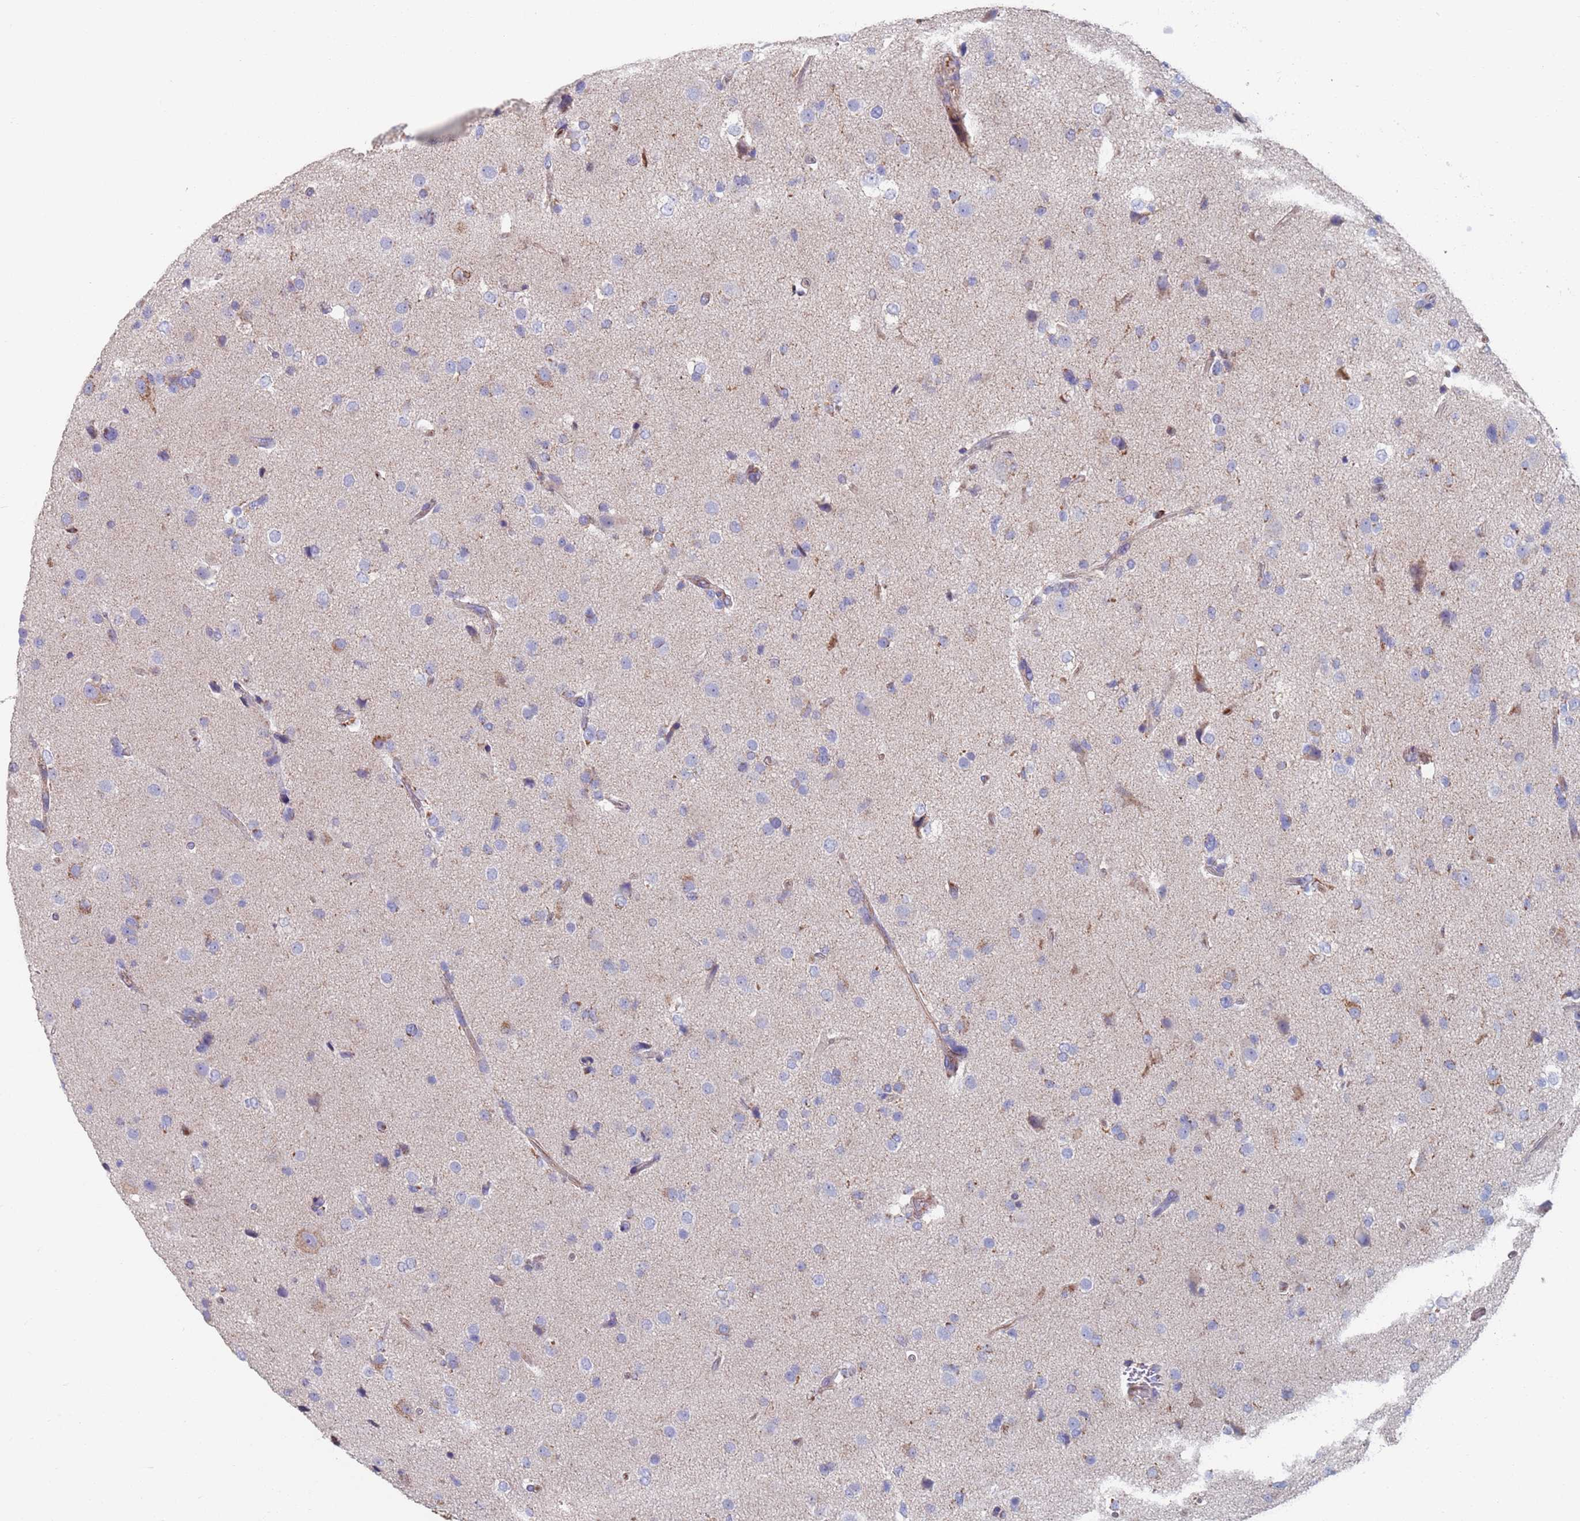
{"staining": {"intensity": "negative", "quantity": "none", "location": "none"}, "tissue": "glioma", "cell_type": "Tumor cells", "image_type": "cancer", "snomed": [{"axis": "morphology", "description": "Glioma, malignant, High grade"}, {"axis": "topography", "description": "Brain"}], "caption": "Malignant glioma (high-grade) was stained to show a protein in brown. There is no significant expression in tumor cells.", "gene": "MRPL22", "patient": {"sex": "male", "age": 33}}